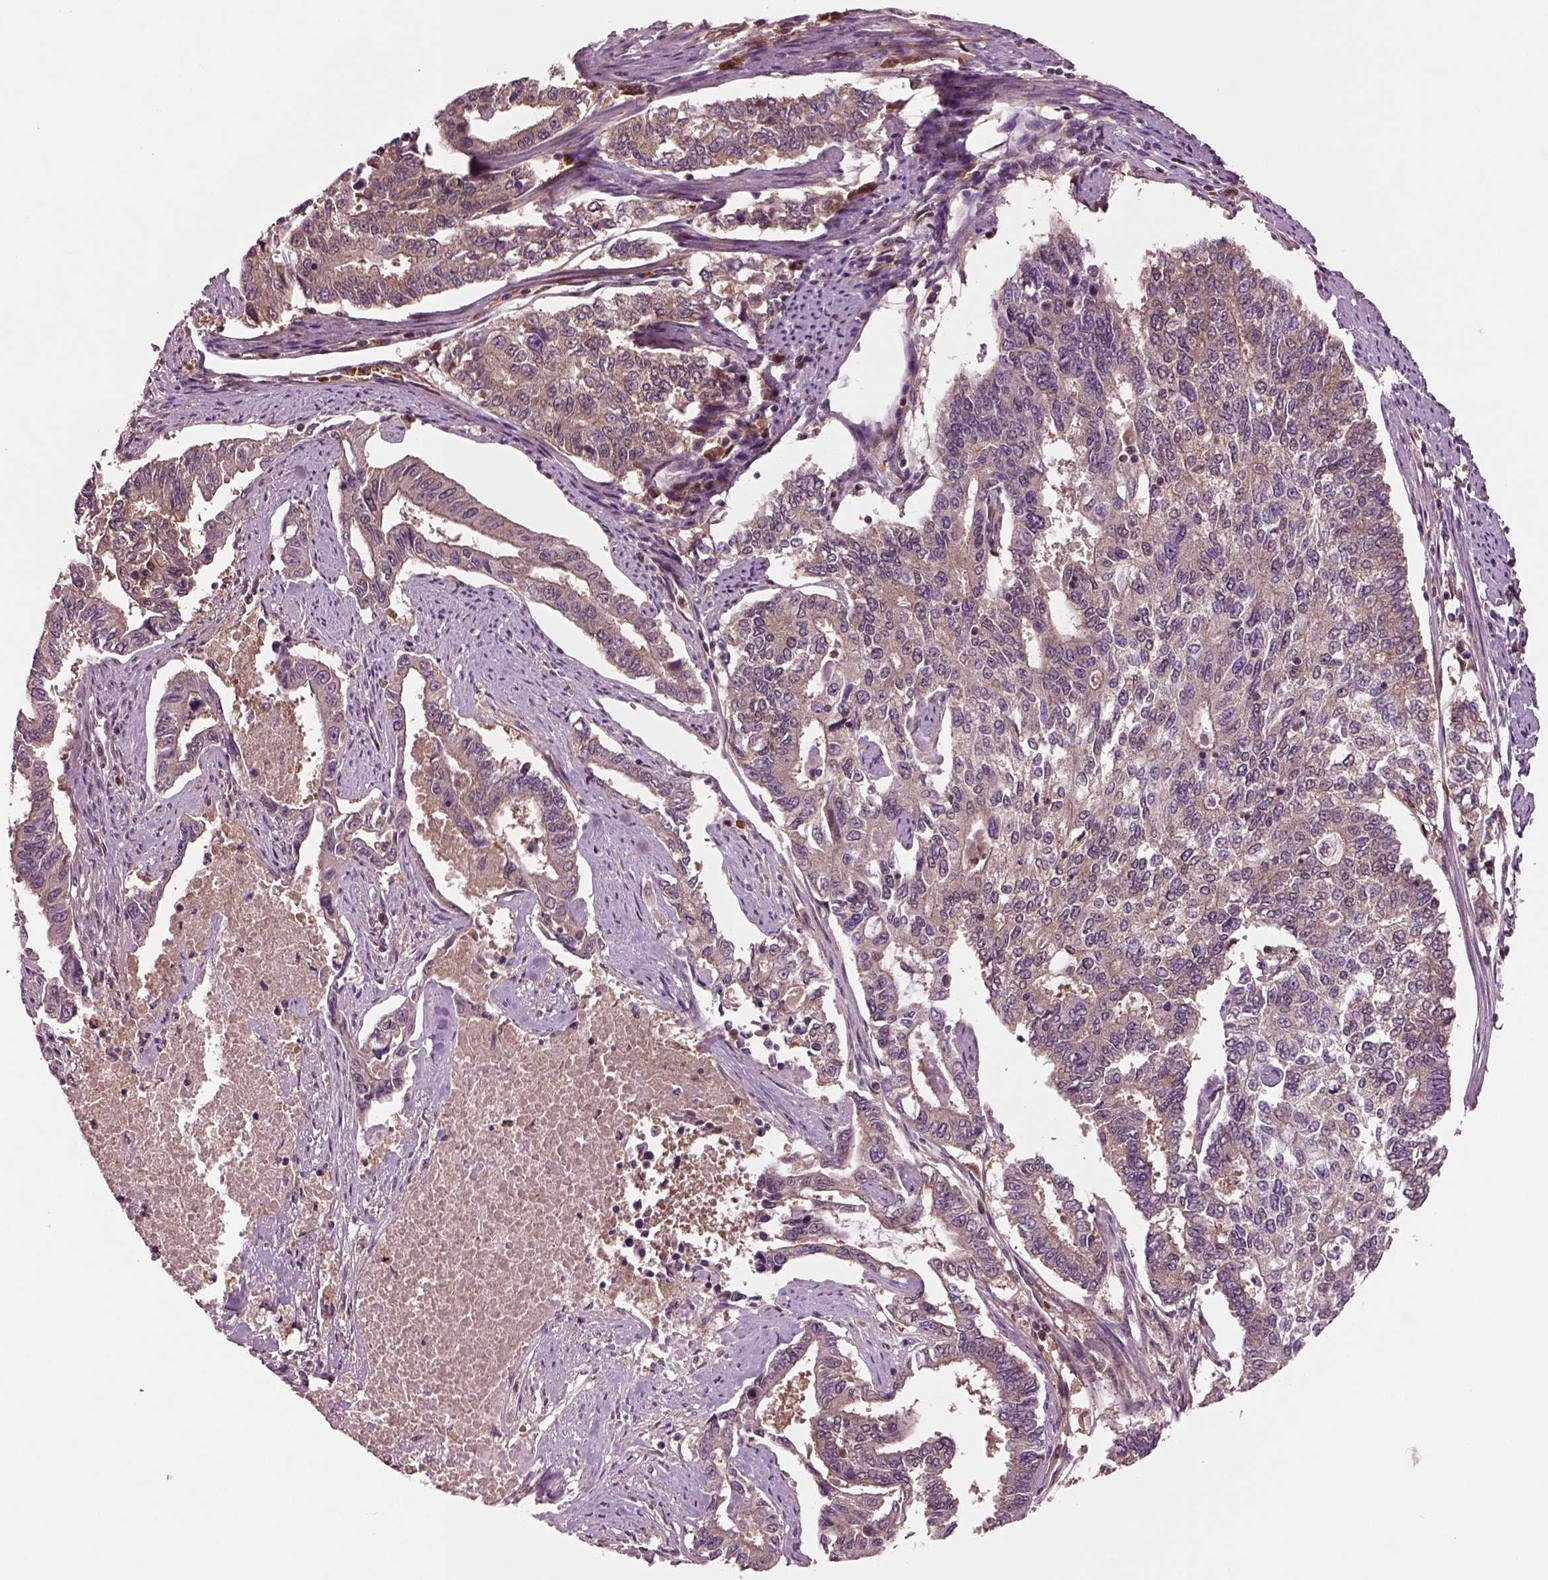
{"staining": {"intensity": "weak", "quantity": ">75%", "location": "cytoplasmic/membranous"}, "tissue": "endometrial cancer", "cell_type": "Tumor cells", "image_type": "cancer", "snomed": [{"axis": "morphology", "description": "Adenocarcinoma, NOS"}, {"axis": "topography", "description": "Uterus"}], "caption": "Immunohistochemical staining of endometrial cancer (adenocarcinoma) displays low levels of weak cytoplasmic/membranous positivity in about >75% of tumor cells.", "gene": "MDP1", "patient": {"sex": "female", "age": 59}}